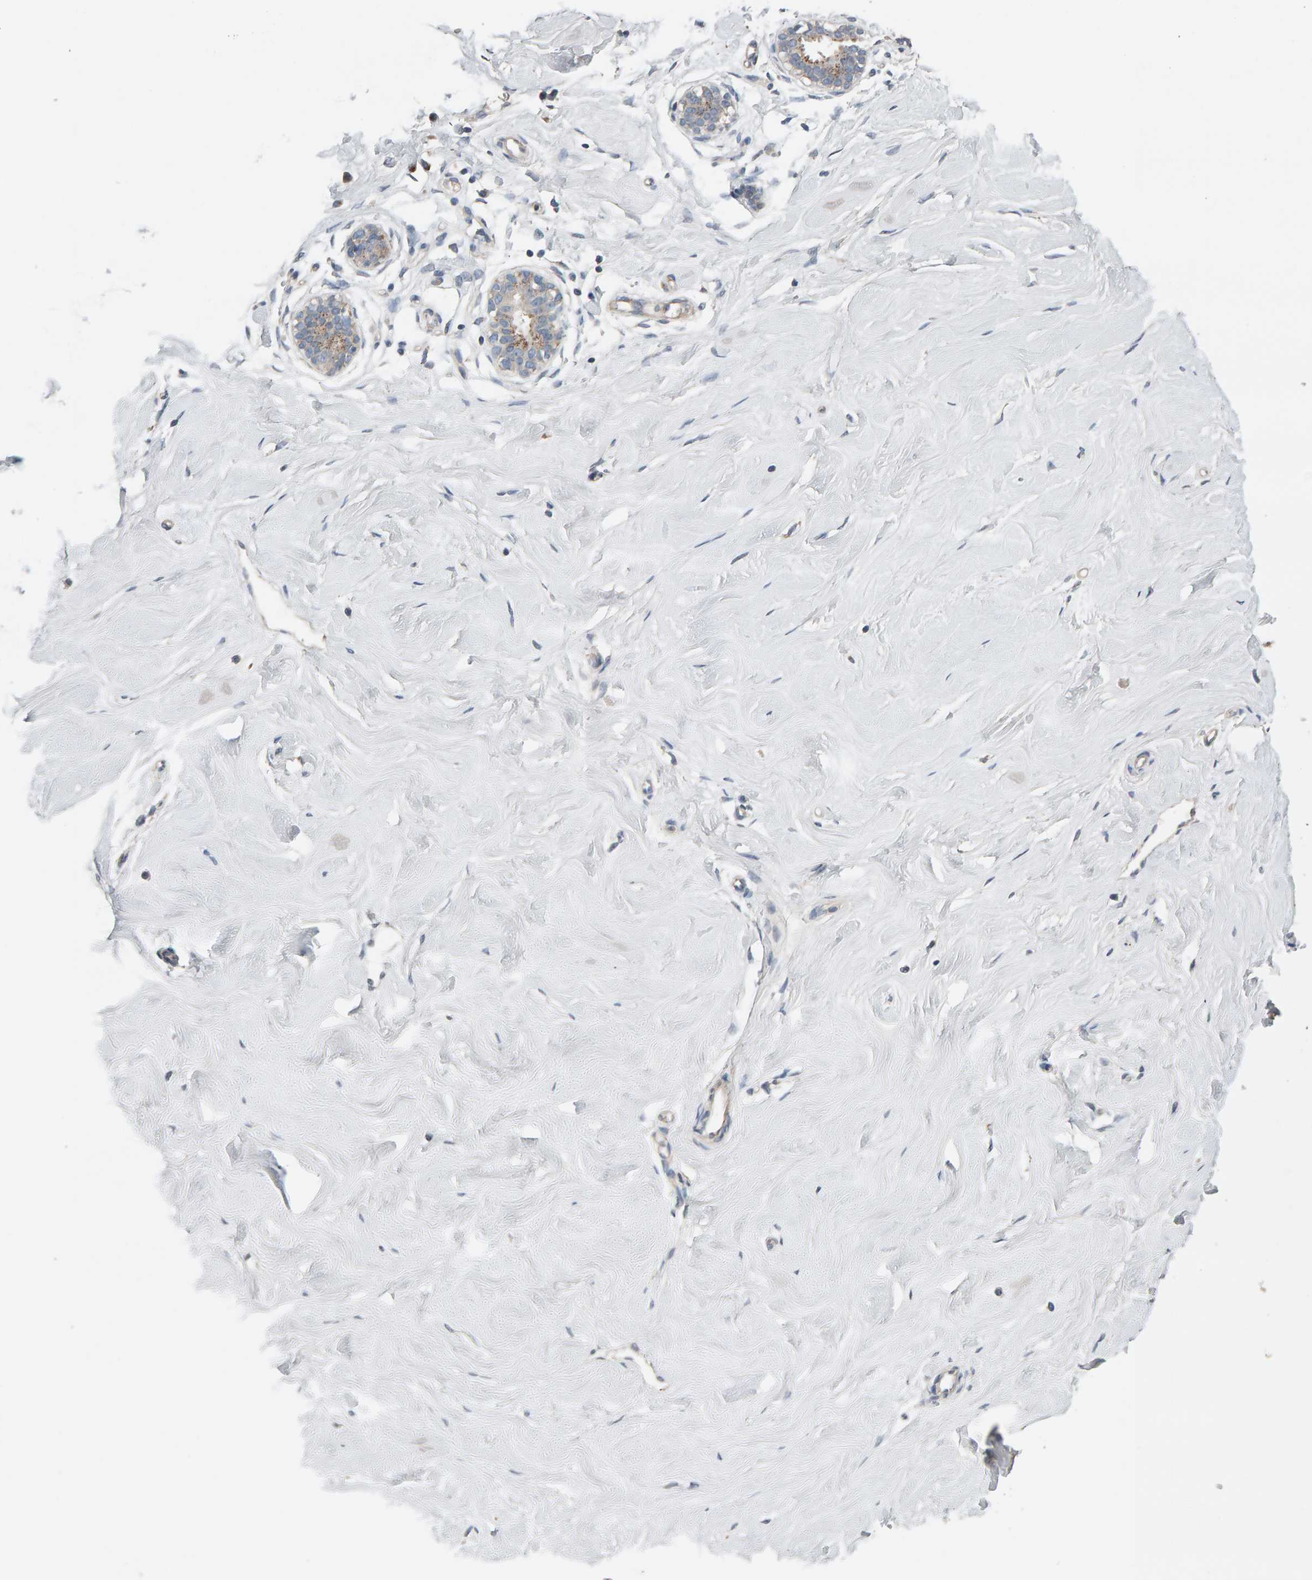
{"staining": {"intensity": "negative", "quantity": "none", "location": "none"}, "tissue": "breast", "cell_type": "Adipocytes", "image_type": "normal", "snomed": [{"axis": "morphology", "description": "Normal tissue, NOS"}, {"axis": "topography", "description": "Breast"}], "caption": "This is an immunohistochemistry (IHC) histopathology image of benign breast. There is no expression in adipocytes.", "gene": "IPPK", "patient": {"sex": "female", "age": 23}}